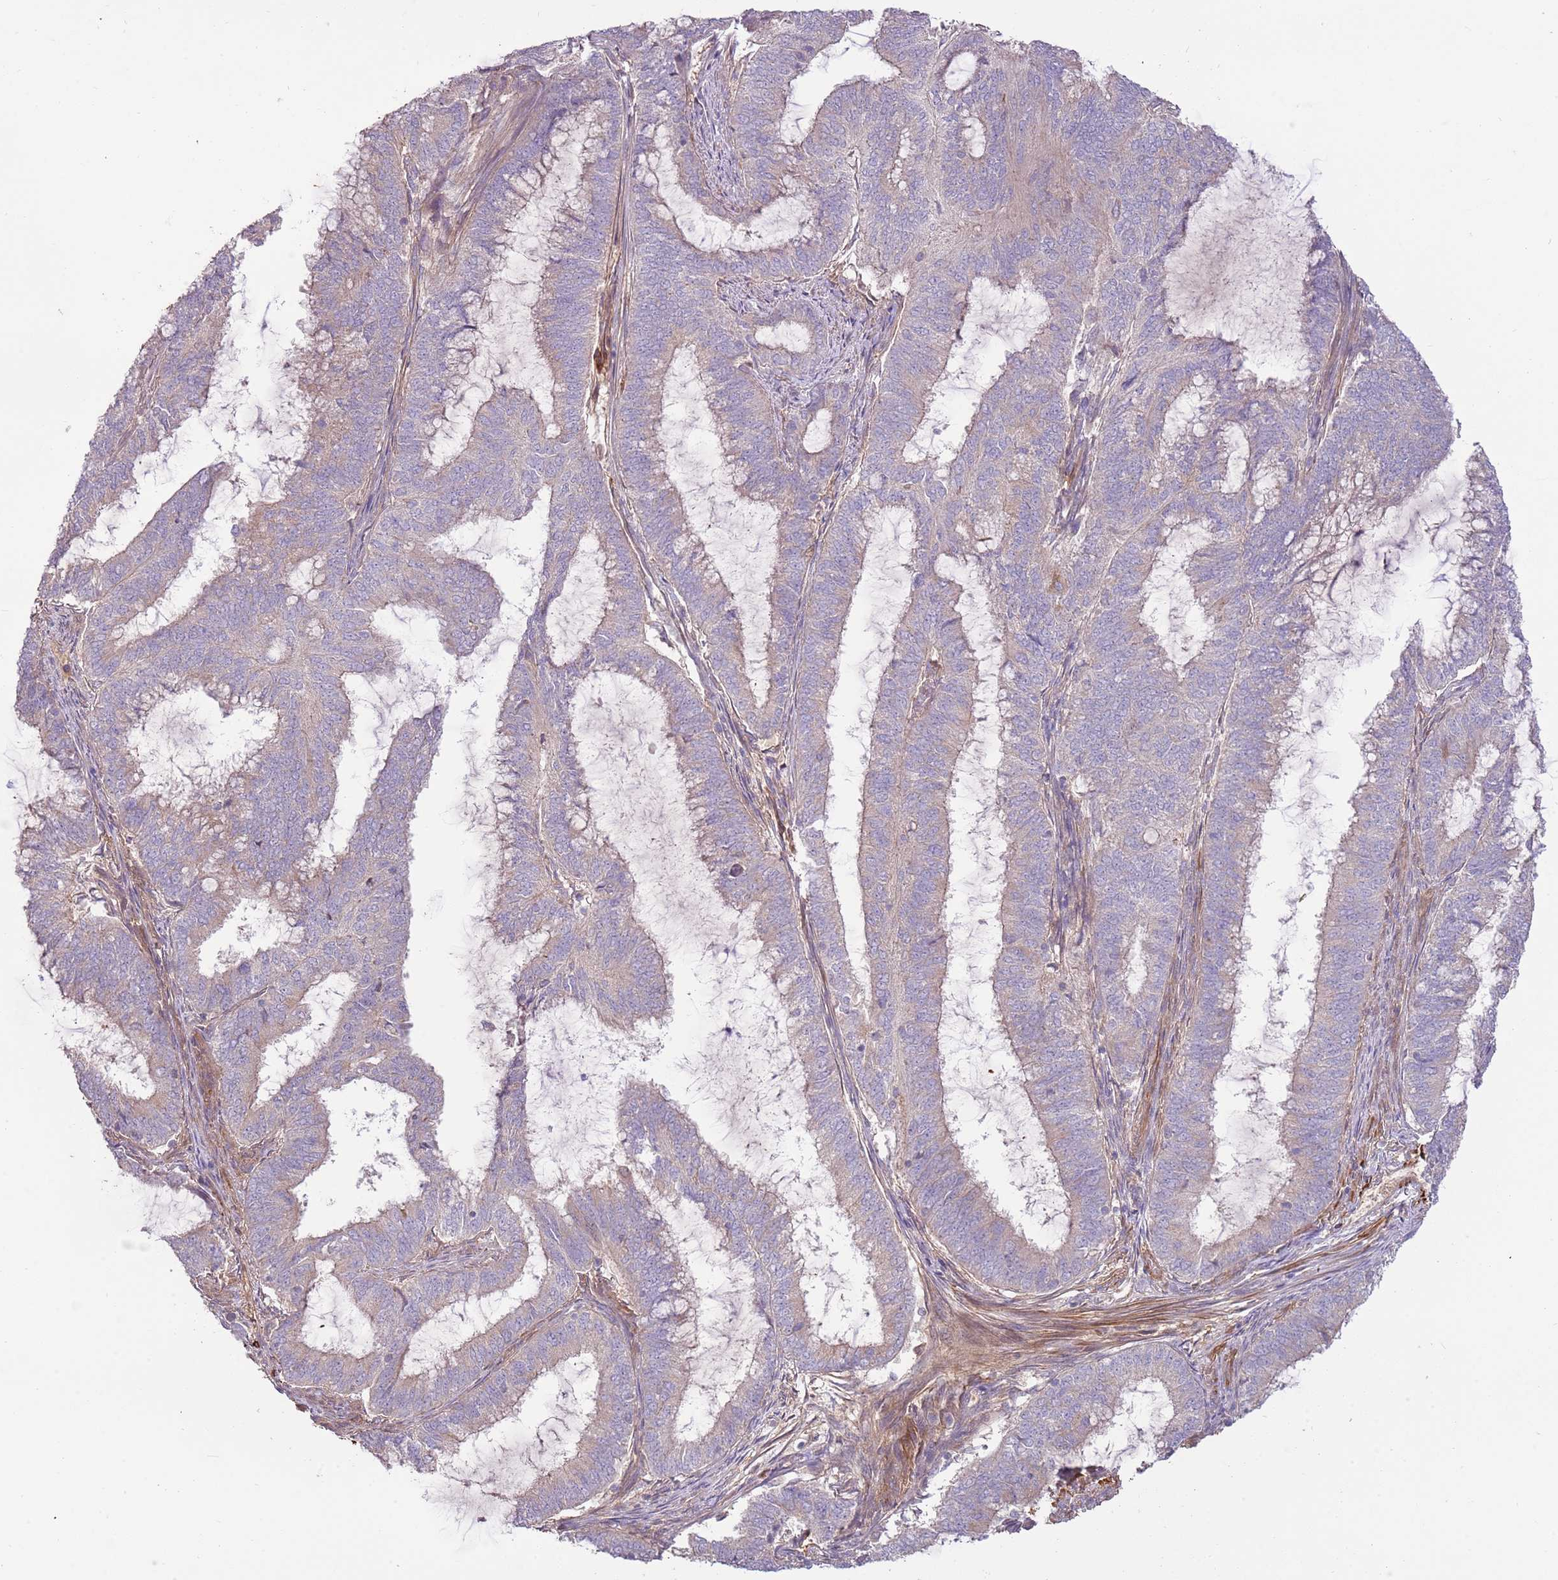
{"staining": {"intensity": "negative", "quantity": "none", "location": "none"}, "tissue": "endometrial cancer", "cell_type": "Tumor cells", "image_type": "cancer", "snomed": [{"axis": "morphology", "description": "Adenocarcinoma, NOS"}, {"axis": "topography", "description": "Endometrium"}], "caption": "Immunohistochemical staining of endometrial adenocarcinoma reveals no significant positivity in tumor cells. Brightfield microscopy of immunohistochemistry (IHC) stained with DAB (3,3'-diaminobenzidine) (brown) and hematoxylin (blue), captured at high magnification.", "gene": "RNF128", "patient": {"sex": "female", "age": 51}}